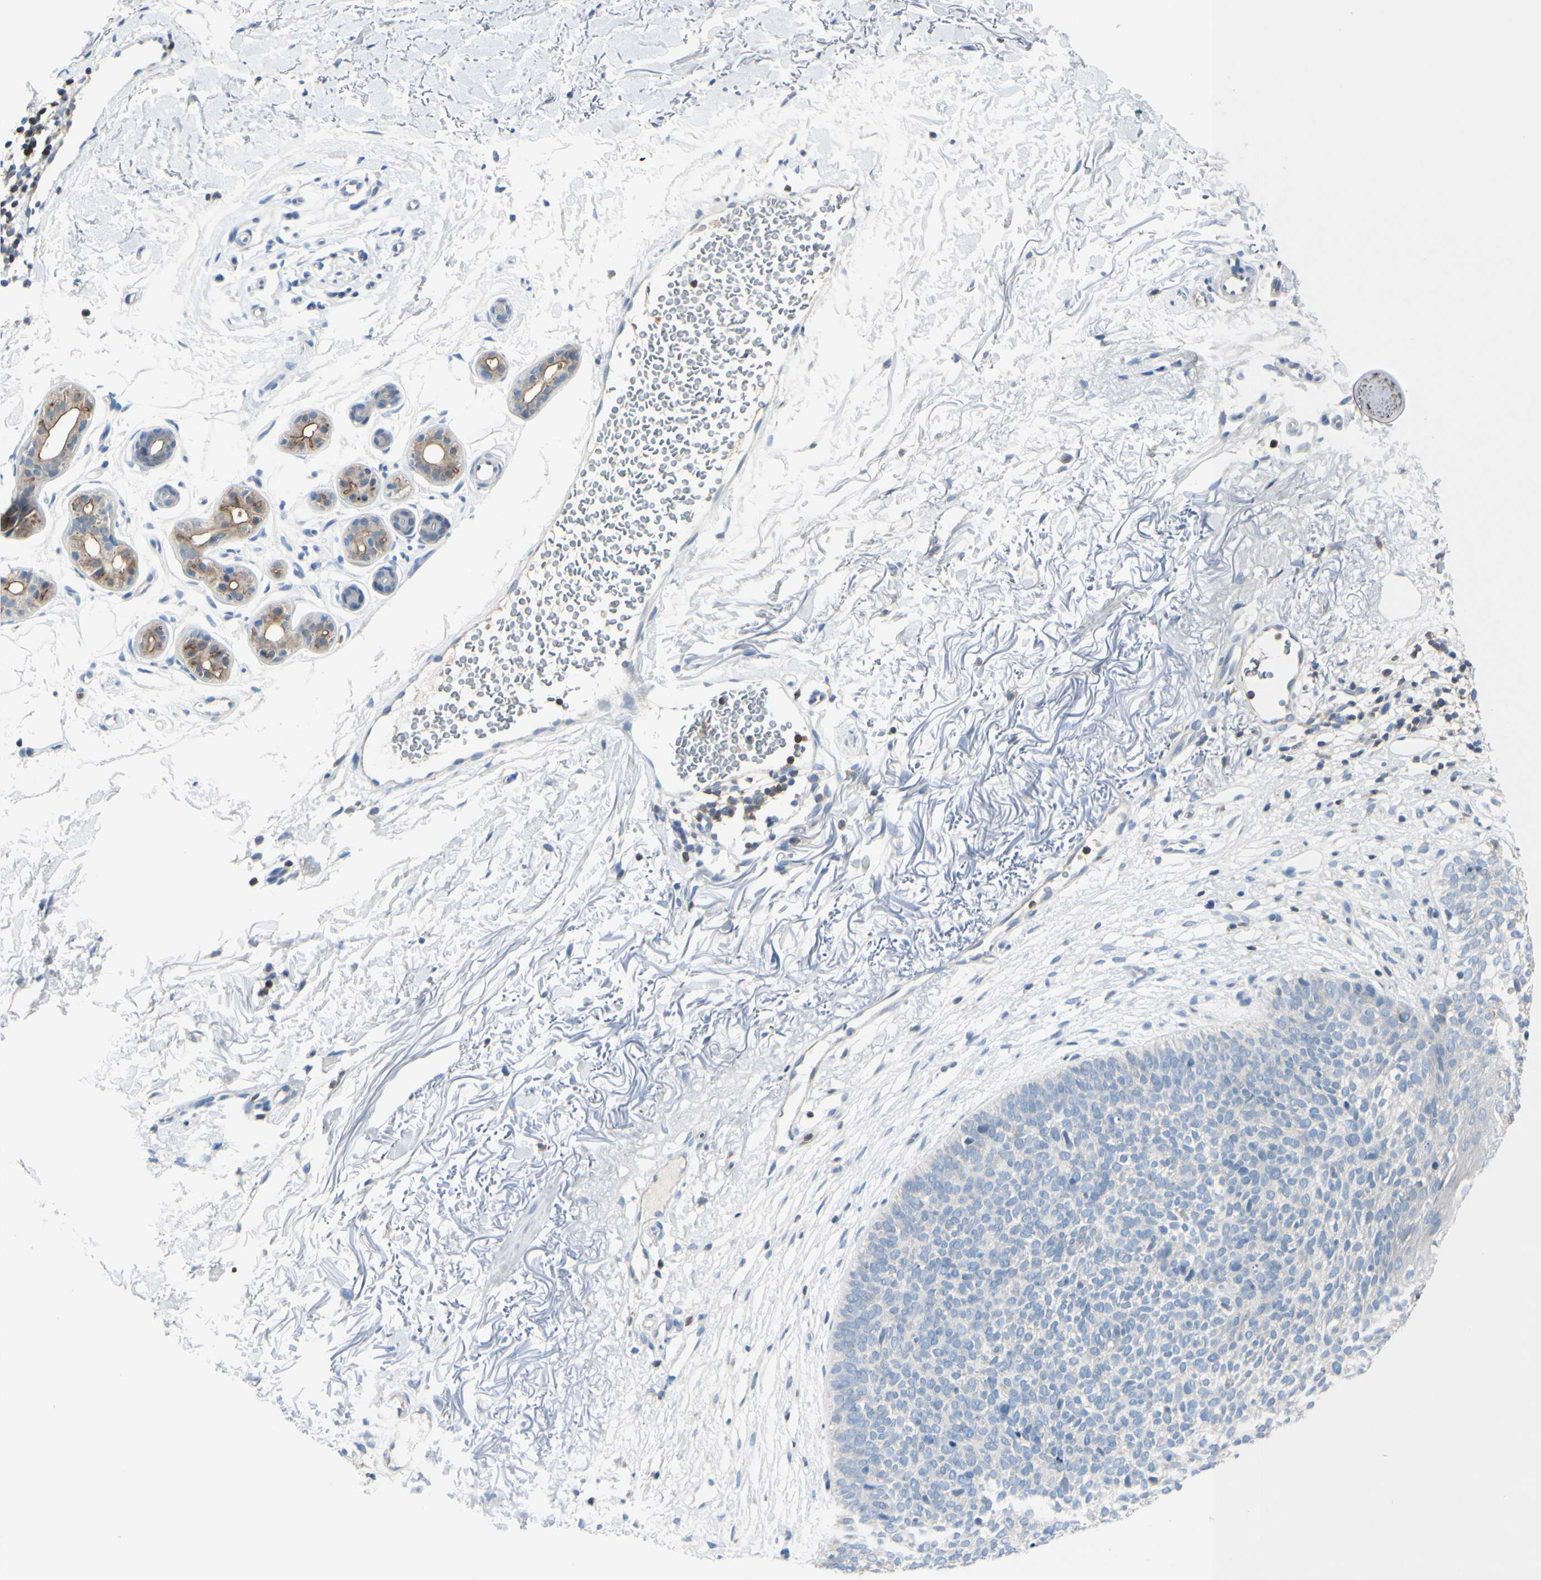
{"staining": {"intensity": "negative", "quantity": "none", "location": "none"}, "tissue": "skin cancer", "cell_type": "Tumor cells", "image_type": "cancer", "snomed": [{"axis": "morphology", "description": "Basal cell carcinoma"}, {"axis": "topography", "description": "Skin"}], "caption": "Tumor cells show no significant expression in basal cell carcinoma (skin).", "gene": "SLC9A3R1", "patient": {"sex": "female", "age": 70}}